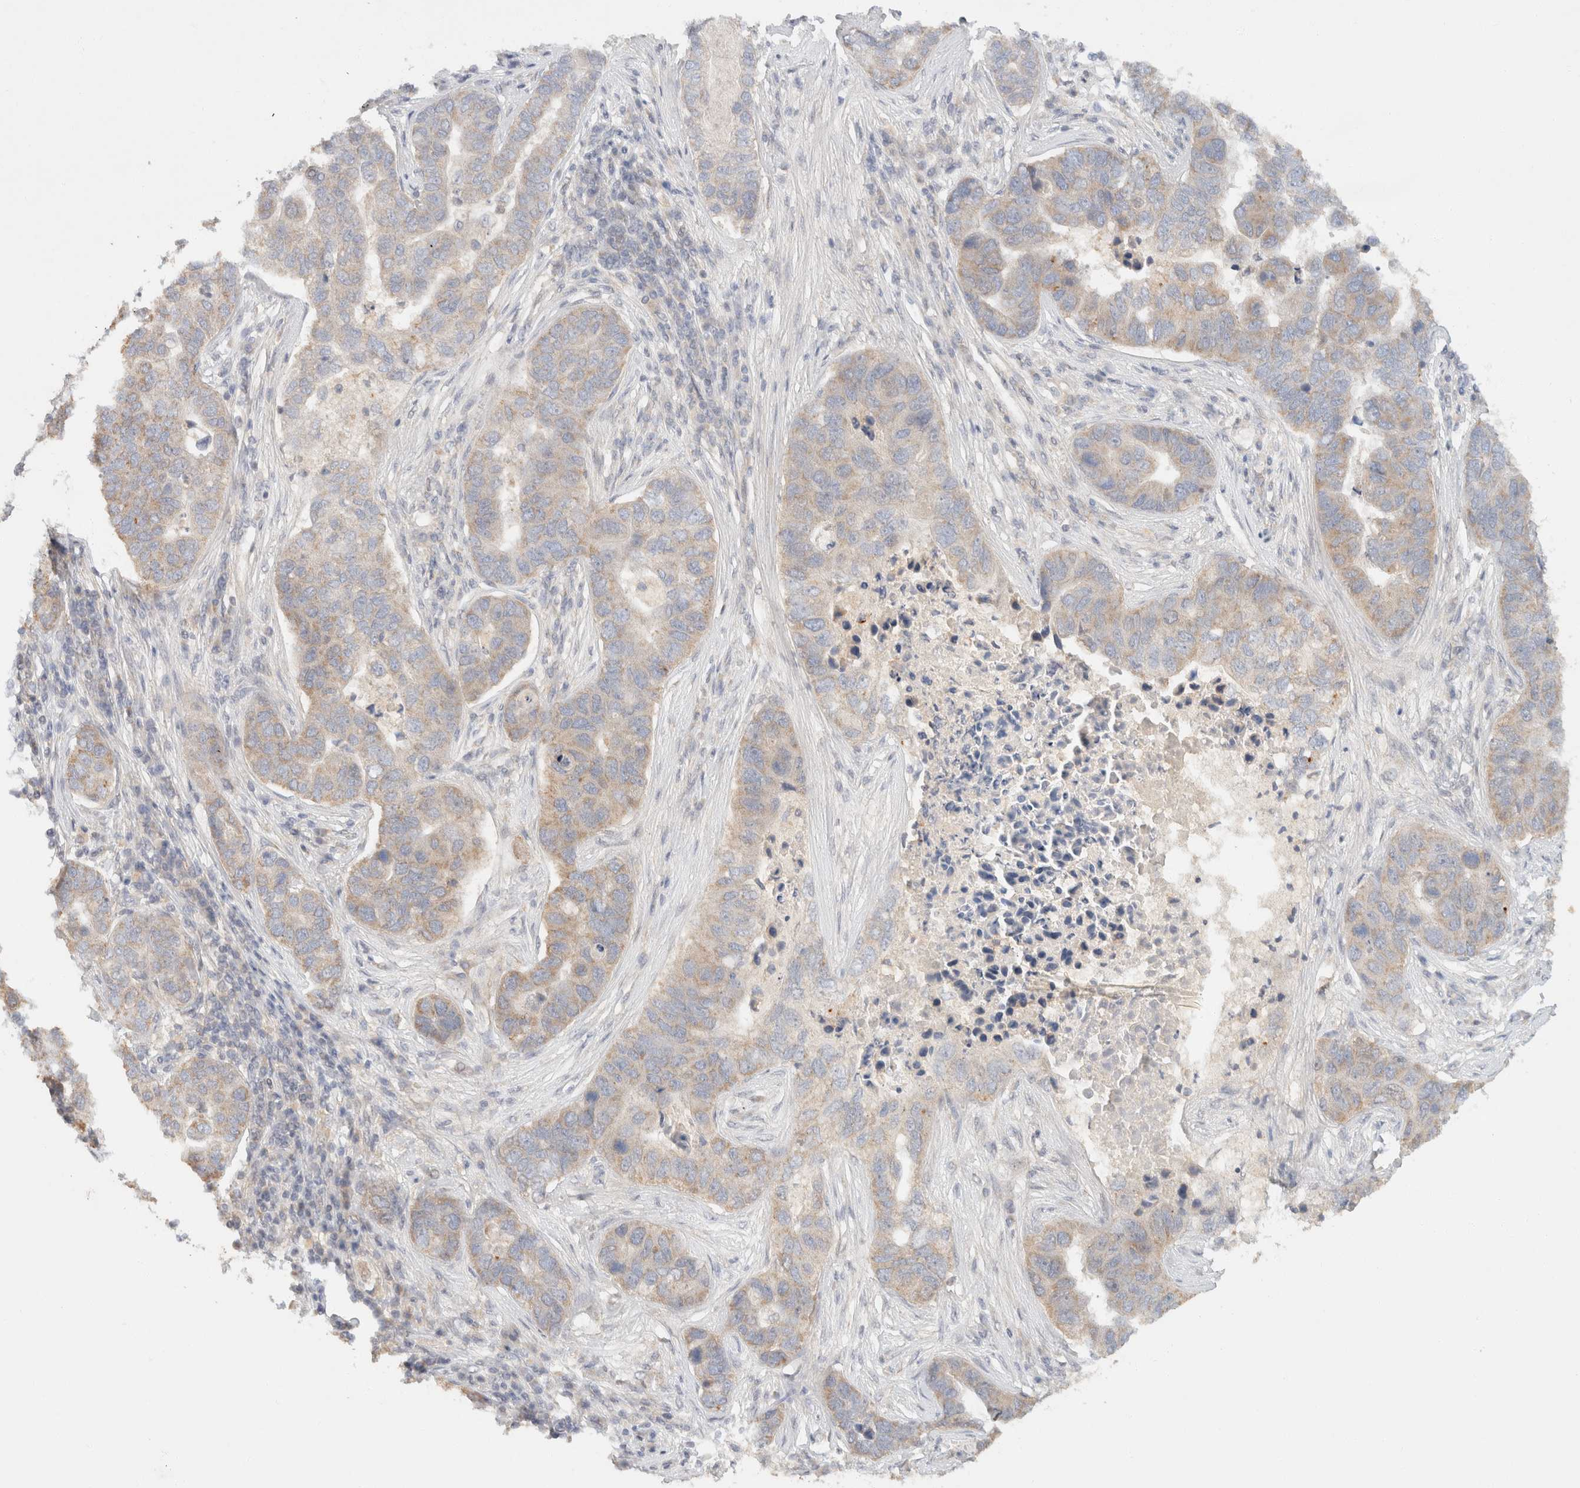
{"staining": {"intensity": "weak", "quantity": "<25%", "location": "cytoplasmic/membranous"}, "tissue": "pancreatic cancer", "cell_type": "Tumor cells", "image_type": "cancer", "snomed": [{"axis": "morphology", "description": "Adenocarcinoma, NOS"}, {"axis": "topography", "description": "Pancreas"}], "caption": "Photomicrograph shows no protein expression in tumor cells of pancreatic adenocarcinoma tissue.", "gene": "TACC1", "patient": {"sex": "female", "age": 61}}